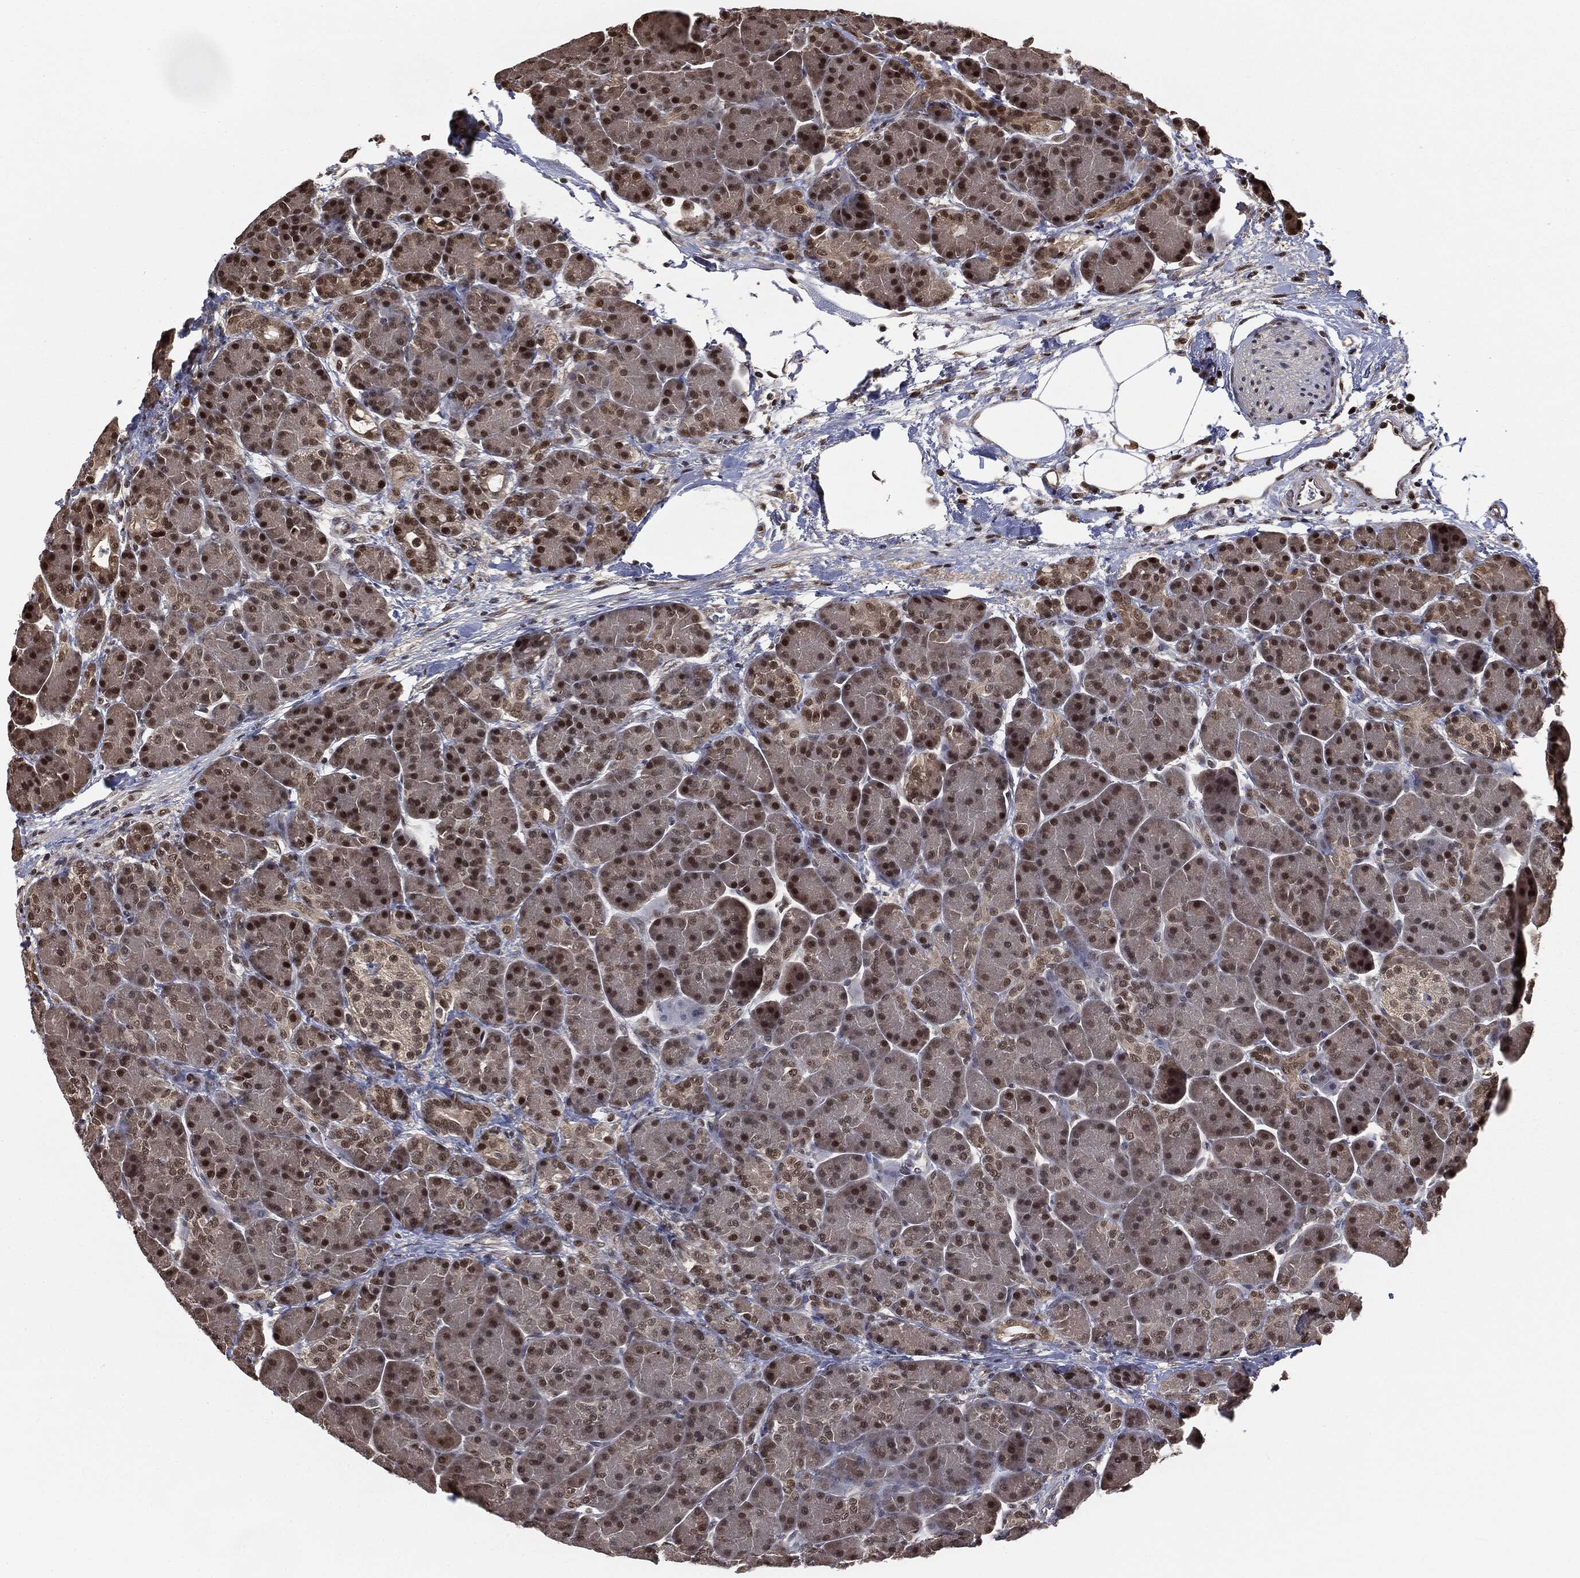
{"staining": {"intensity": "strong", "quantity": "25%-75%", "location": "nuclear"}, "tissue": "pancreas", "cell_type": "Exocrine glandular cells", "image_type": "normal", "snomed": [{"axis": "morphology", "description": "Normal tissue, NOS"}, {"axis": "topography", "description": "Pancreas"}], "caption": "The histopathology image displays immunohistochemical staining of normal pancreas. There is strong nuclear positivity is seen in approximately 25%-75% of exocrine glandular cells.", "gene": "SHLD2", "patient": {"sex": "female", "age": 63}}